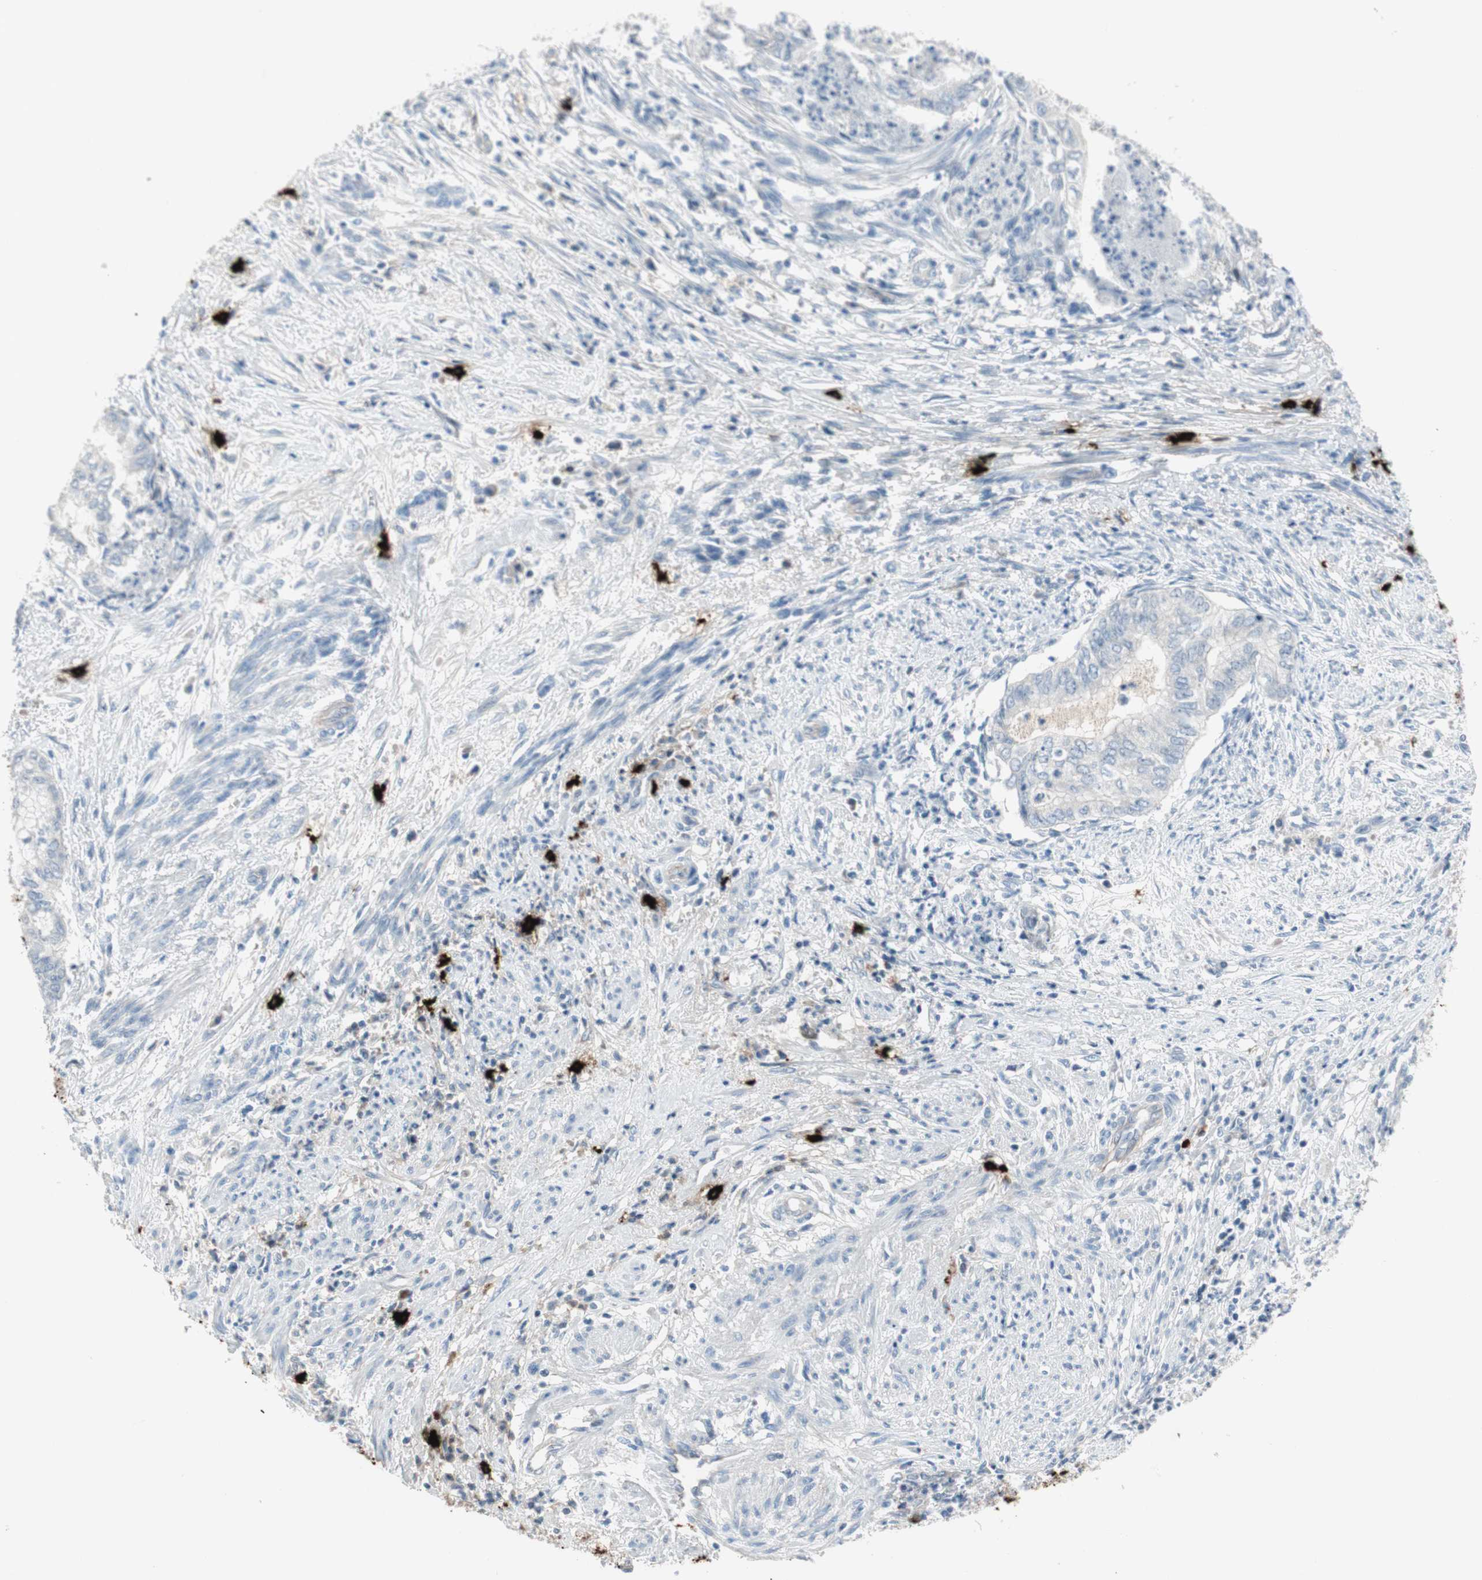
{"staining": {"intensity": "negative", "quantity": "none", "location": "none"}, "tissue": "endometrial cancer", "cell_type": "Tumor cells", "image_type": "cancer", "snomed": [{"axis": "morphology", "description": "Necrosis, NOS"}, {"axis": "morphology", "description": "Adenocarcinoma, NOS"}, {"axis": "topography", "description": "Endometrium"}], "caption": "High magnification brightfield microscopy of endometrial cancer (adenocarcinoma) stained with DAB (3,3'-diaminobenzidine) (brown) and counterstained with hematoxylin (blue): tumor cells show no significant staining.", "gene": "CPA3", "patient": {"sex": "female", "age": 79}}